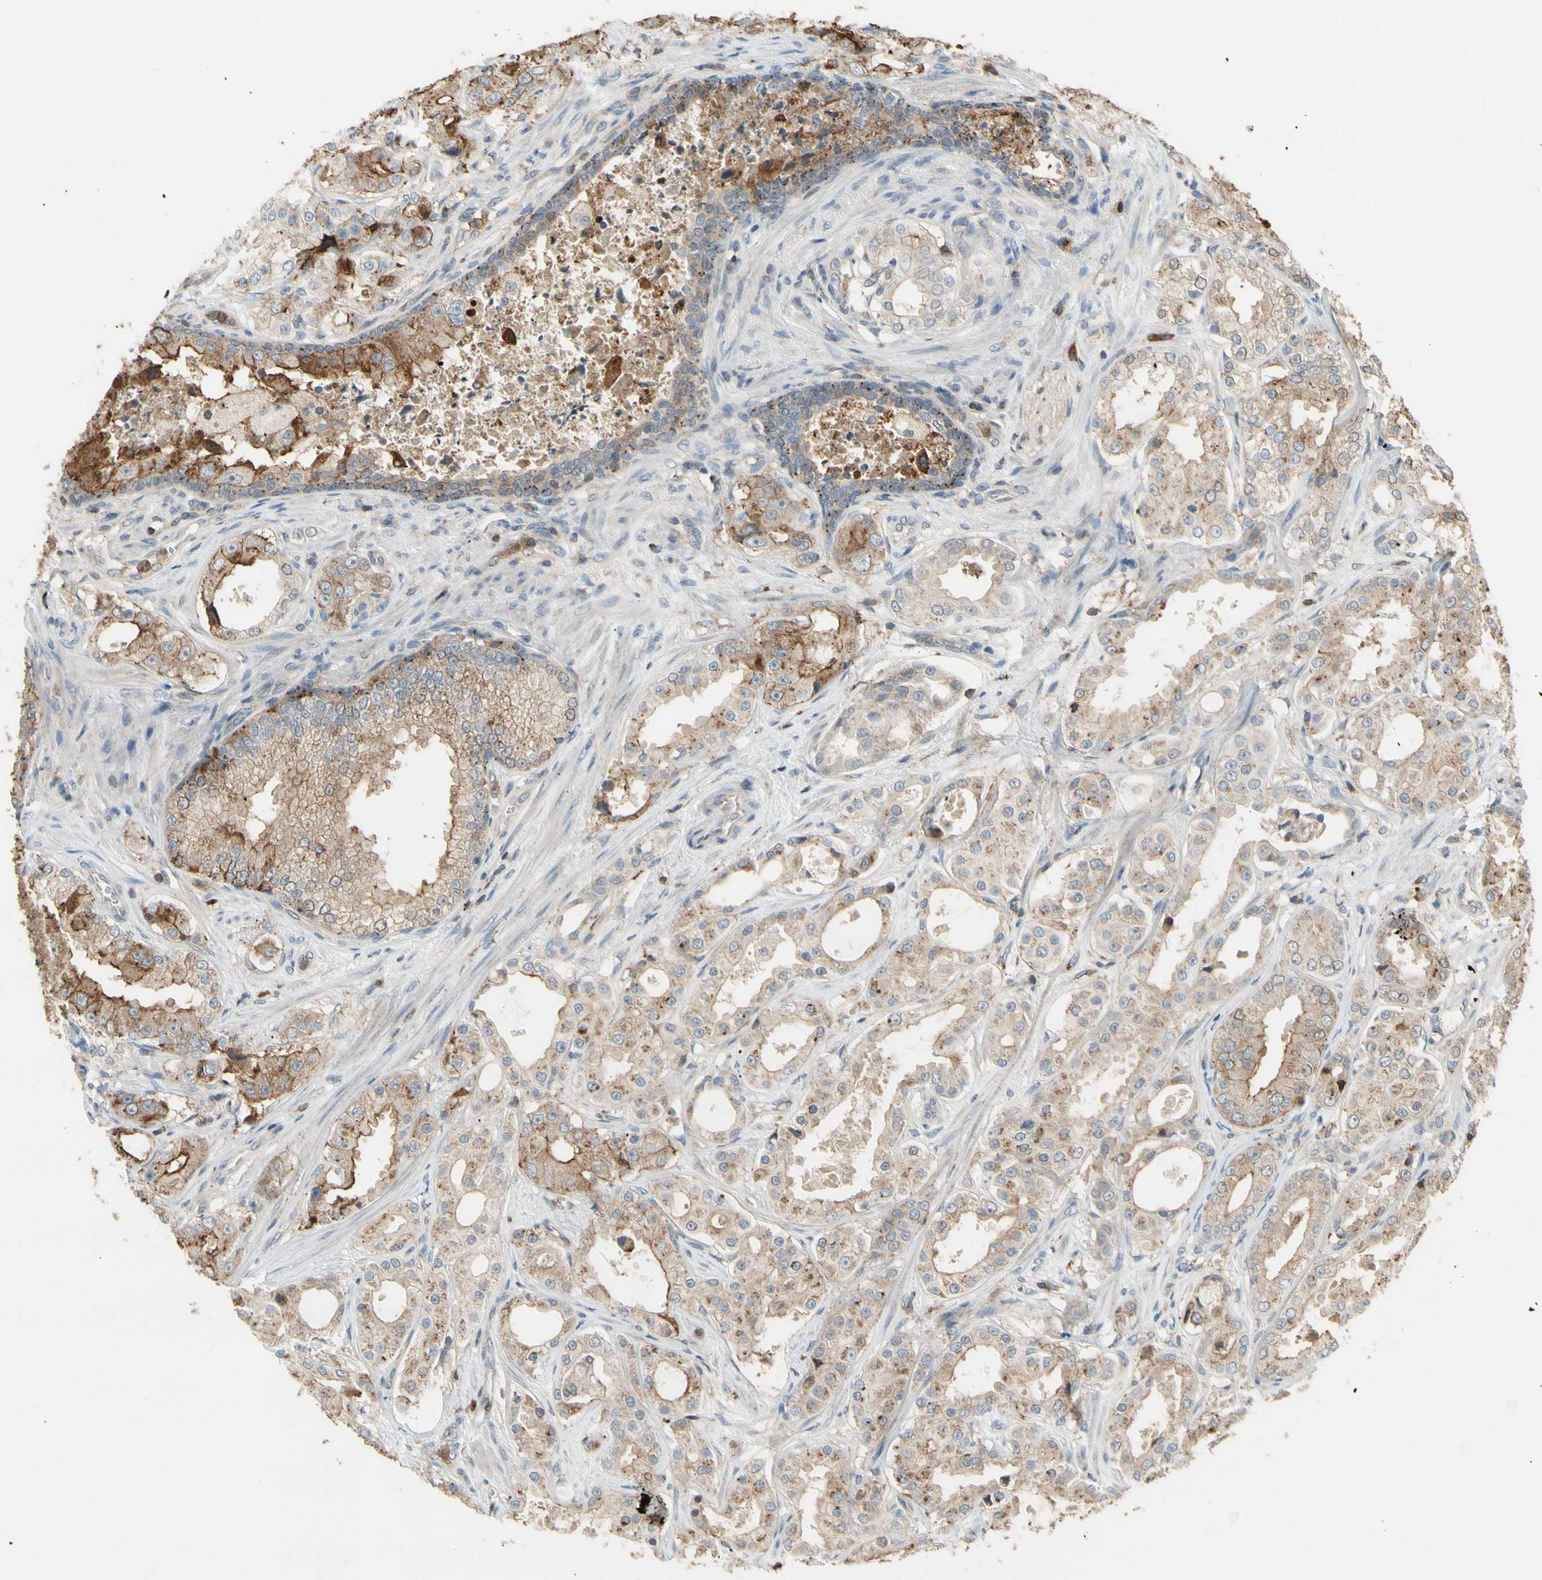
{"staining": {"intensity": "weak", "quantity": ">75%", "location": "cytoplasmic/membranous"}, "tissue": "prostate cancer", "cell_type": "Tumor cells", "image_type": "cancer", "snomed": [{"axis": "morphology", "description": "Adenocarcinoma, High grade"}, {"axis": "topography", "description": "Prostate"}], "caption": "This image exhibits high-grade adenocarcinoma (prostate) stained with immunohistochemistry to label a protein in brown. The cytoplasmic/membranous of tumor cells show weak positivity for the protein. Nuclei are counter-stained blue.", "gene": "GALNT5", "patient": {"sex": "male", "age": 73}}